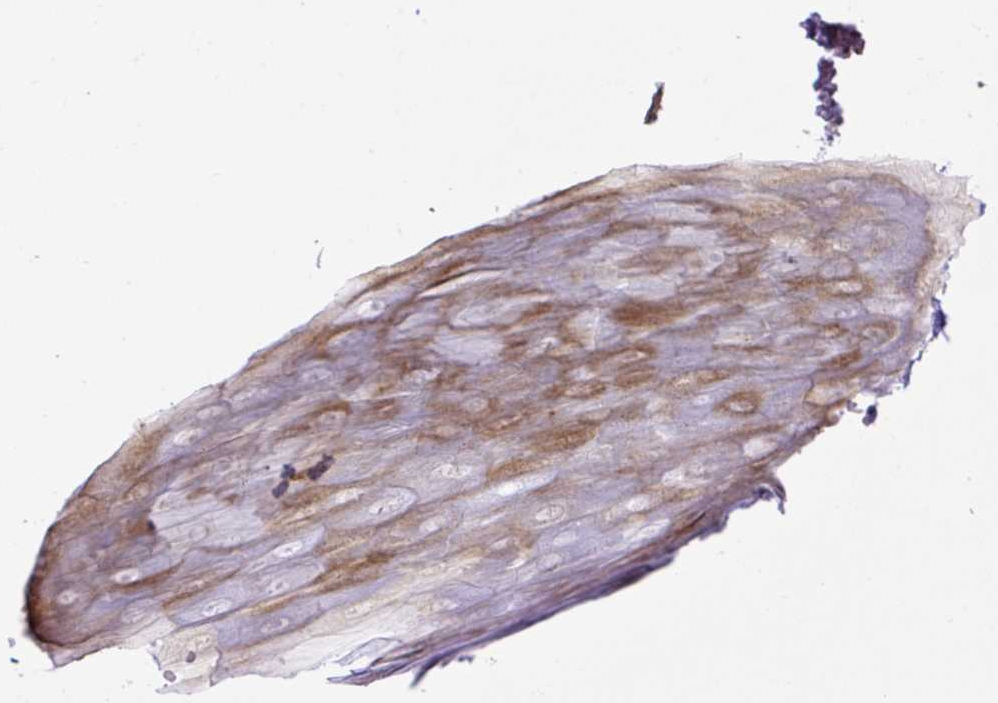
{"staining": {"intensity": "negative", "quantity": "none", "location": "none"}, "tissue": "skin", "cell_type": "Epidermal cells", "image_type": "normal", "snomed": [{"axis": "morphology", "description": "Normal tissue, NOS"}, {"axis": "topography", "description": "Anal"}, {"axis": "topography", "description": "Peripheral nerve tissue"}], "caption": "The immunohistochemistry (IHC) image has no significant positivity in epidermal cells of skin.", "gene": "SPTBN5", "patient": {"sex": "male", "age": 53}}